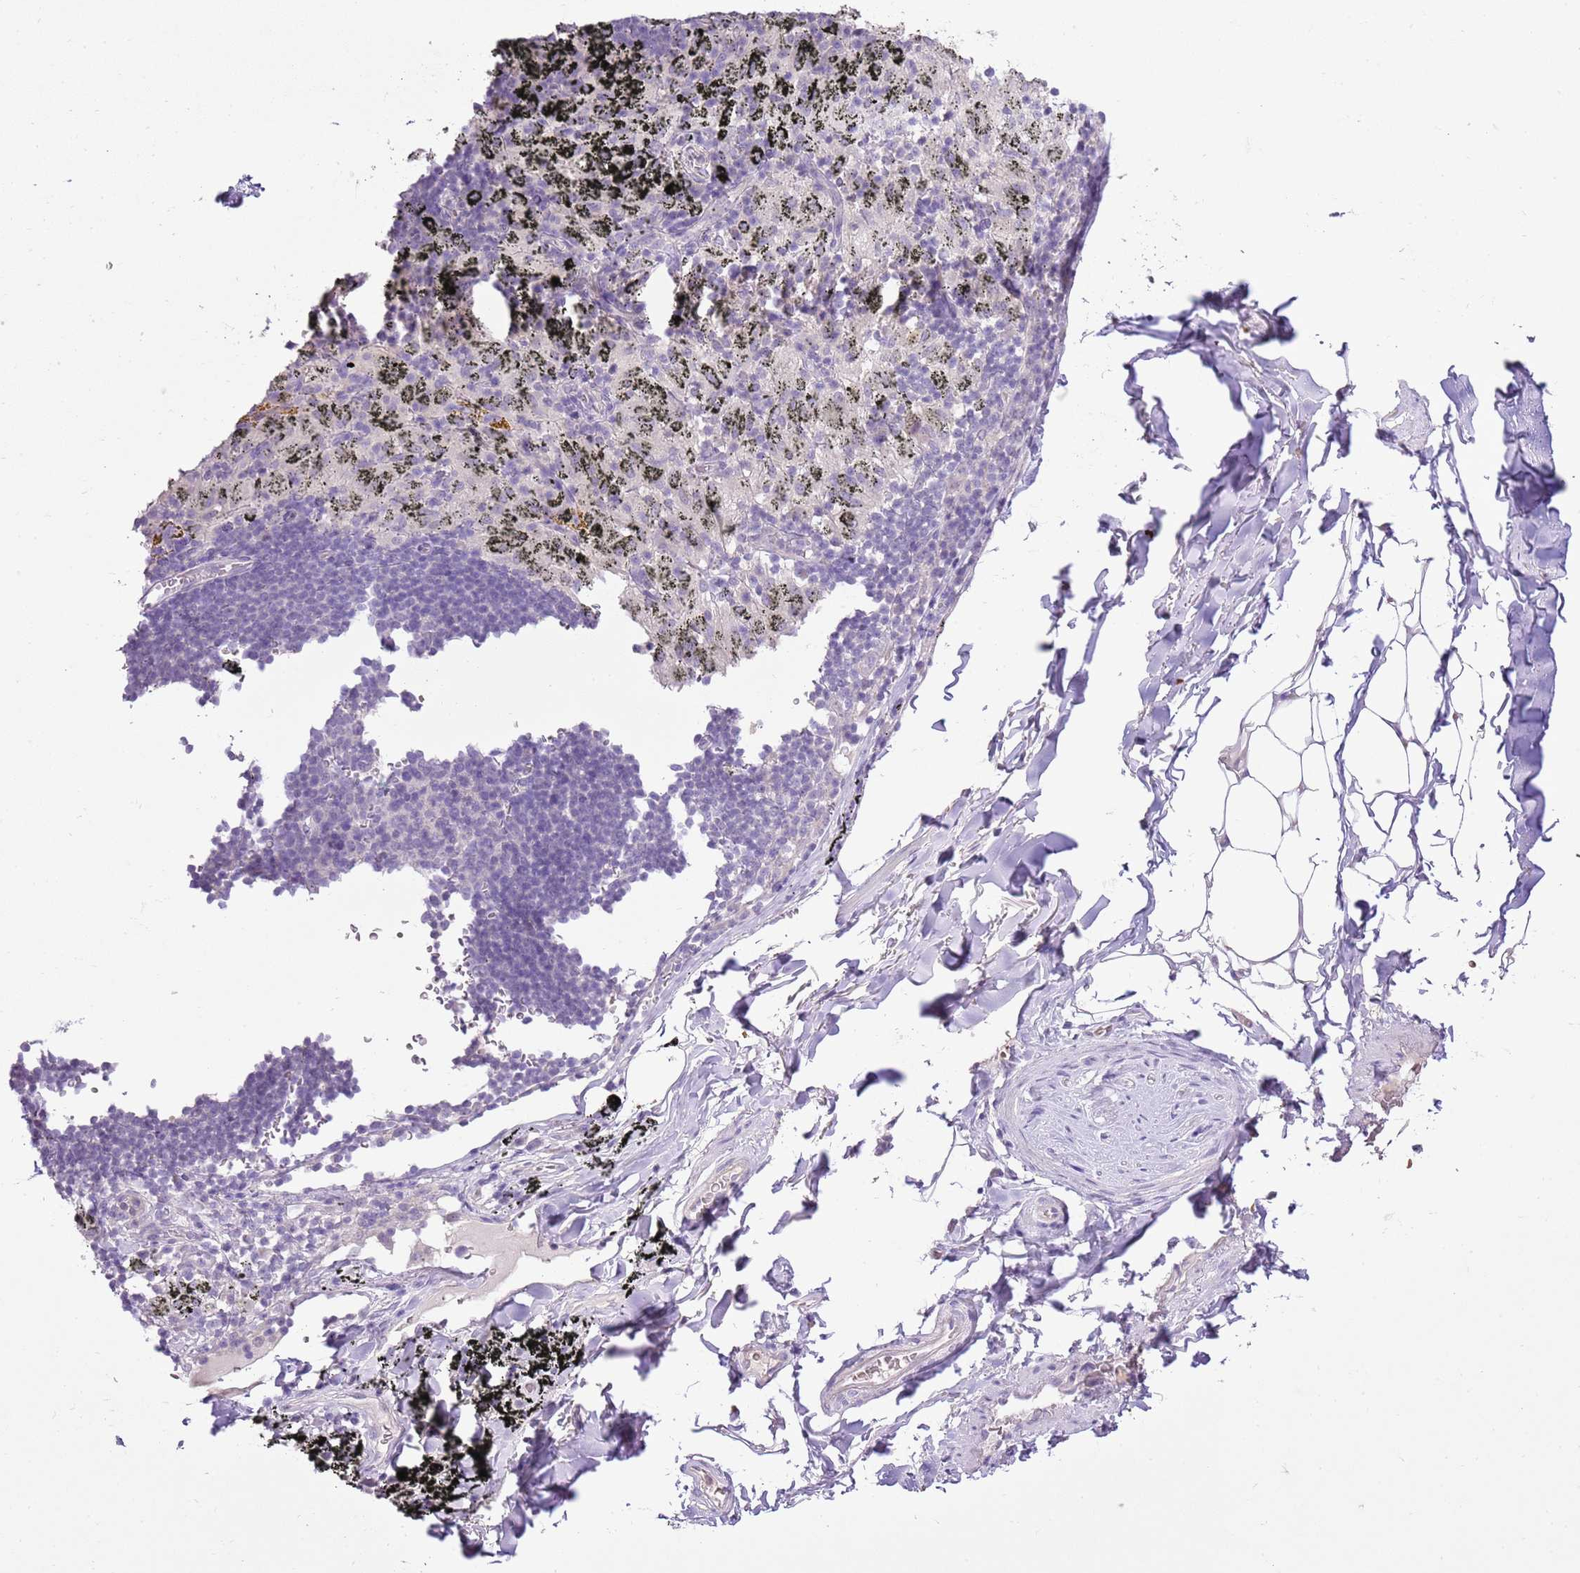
{"staining": {"intensity": "negative", "quantity": "none", "location": "none"}, "tissue": "adipose tissue", "cell_type": "Adipocytes", "image_type": "normal", "snomed": [{"axis": "morphology", "description": "Normal tissue, NOS"}, {"axis": "topography", "description": "Lymph node"}, {"axis": "topography", "description": "Bronchus"}], "caption": "Benign adipose tissue was stained to show a protein in brown. There is no significant expression in adipocytes. Nuclei are stained in blue.", "gene": "XPO7", "patient": {"sex": "male", "age": 63}}